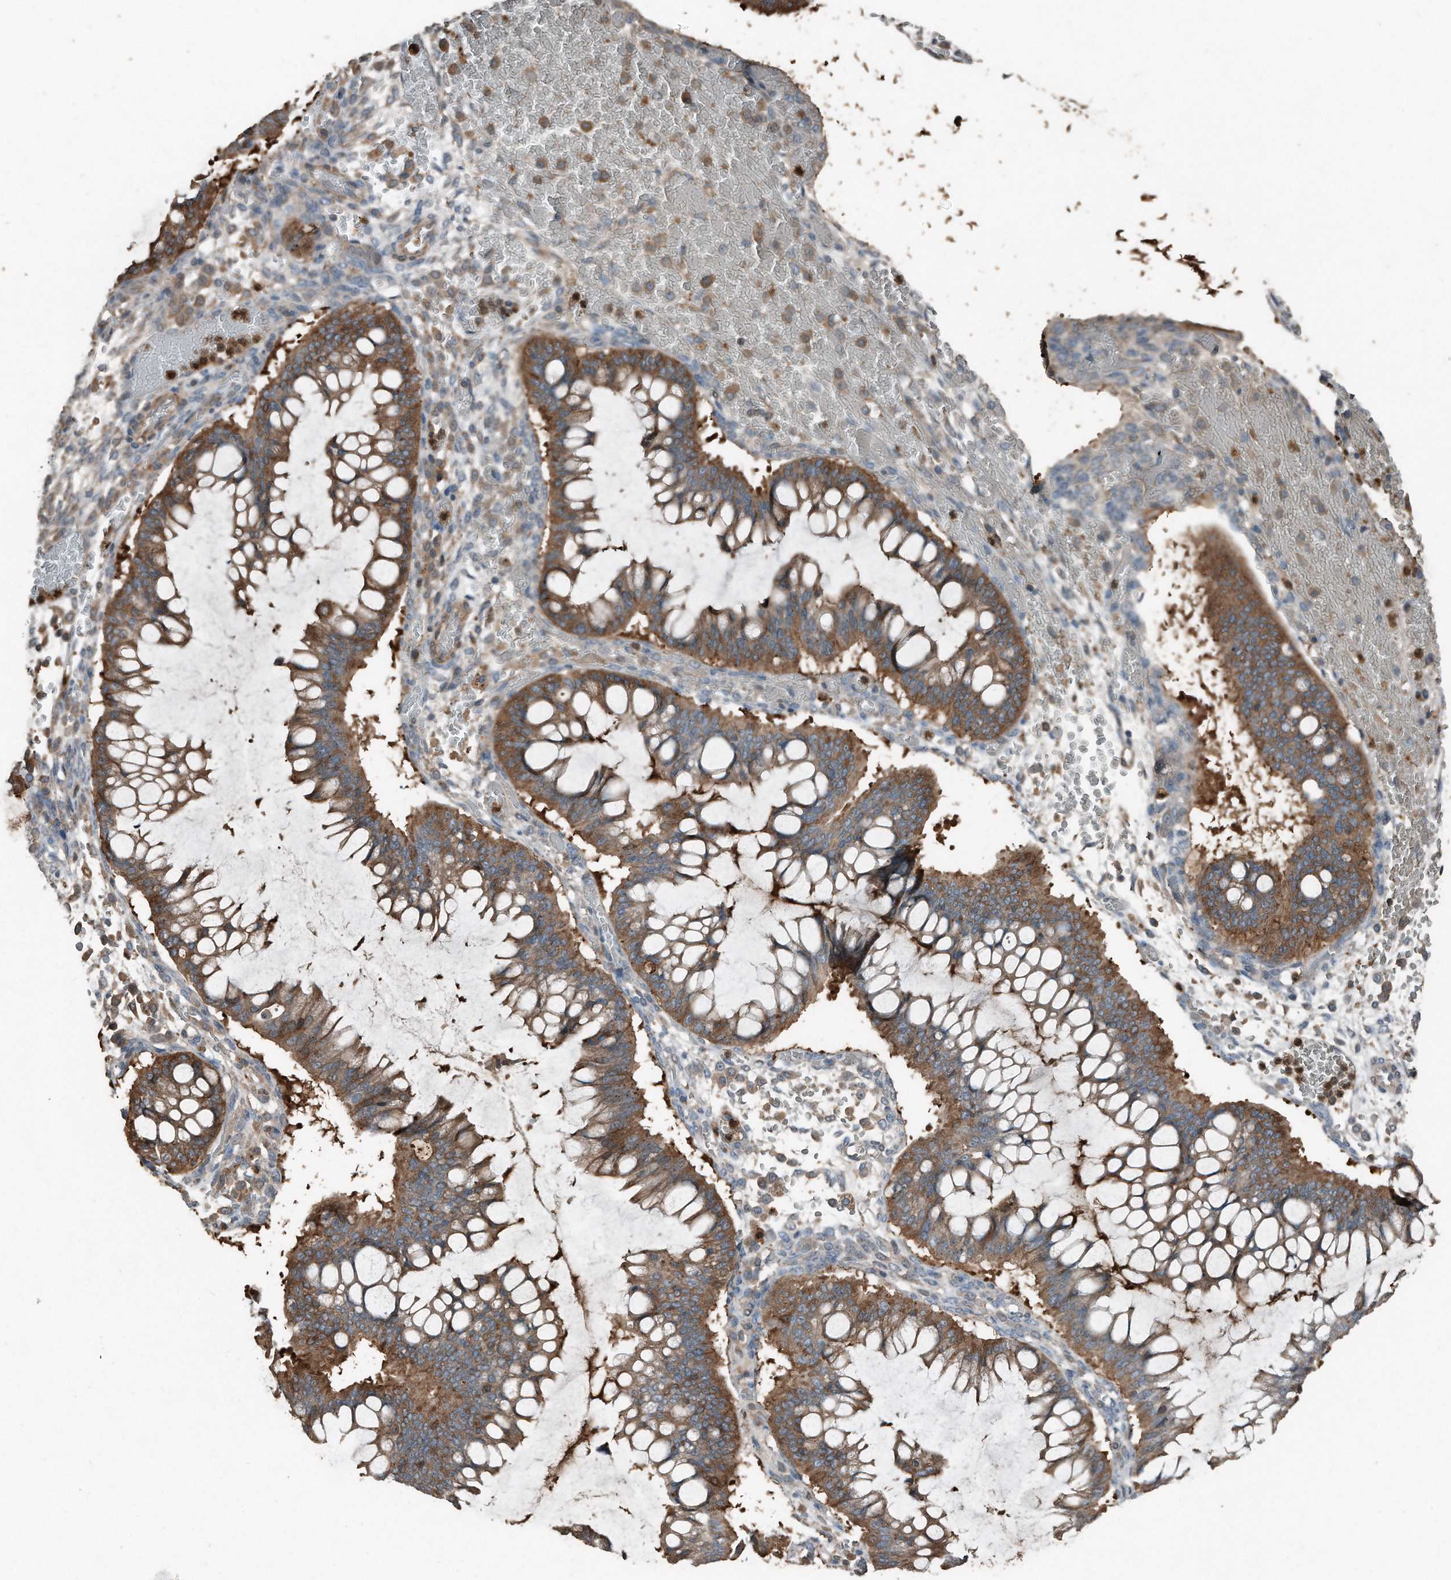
{"staining": {"intensity": "moderate", "quantity": ">75%", "location": "cytoplasmic/membranous"}, "tissue": "ovarian cancer", "cell_type": "Tumor cells", "image_type": "cancer", "snomed": [{"axis": "morphology", "description": "Cystadenocarcinoma, mucinous, NOS"}, {"axis": "topography", "description": "Ovary"}], "caption": "Human mucinous cystadenocarcinoma (ovarian) stained with a brown dye displays moderate cytoplasmic/membranous positive expression in about >75% of tumor cells.", "gene": "C9", "patient": {"sex": "female", "age": 73}}